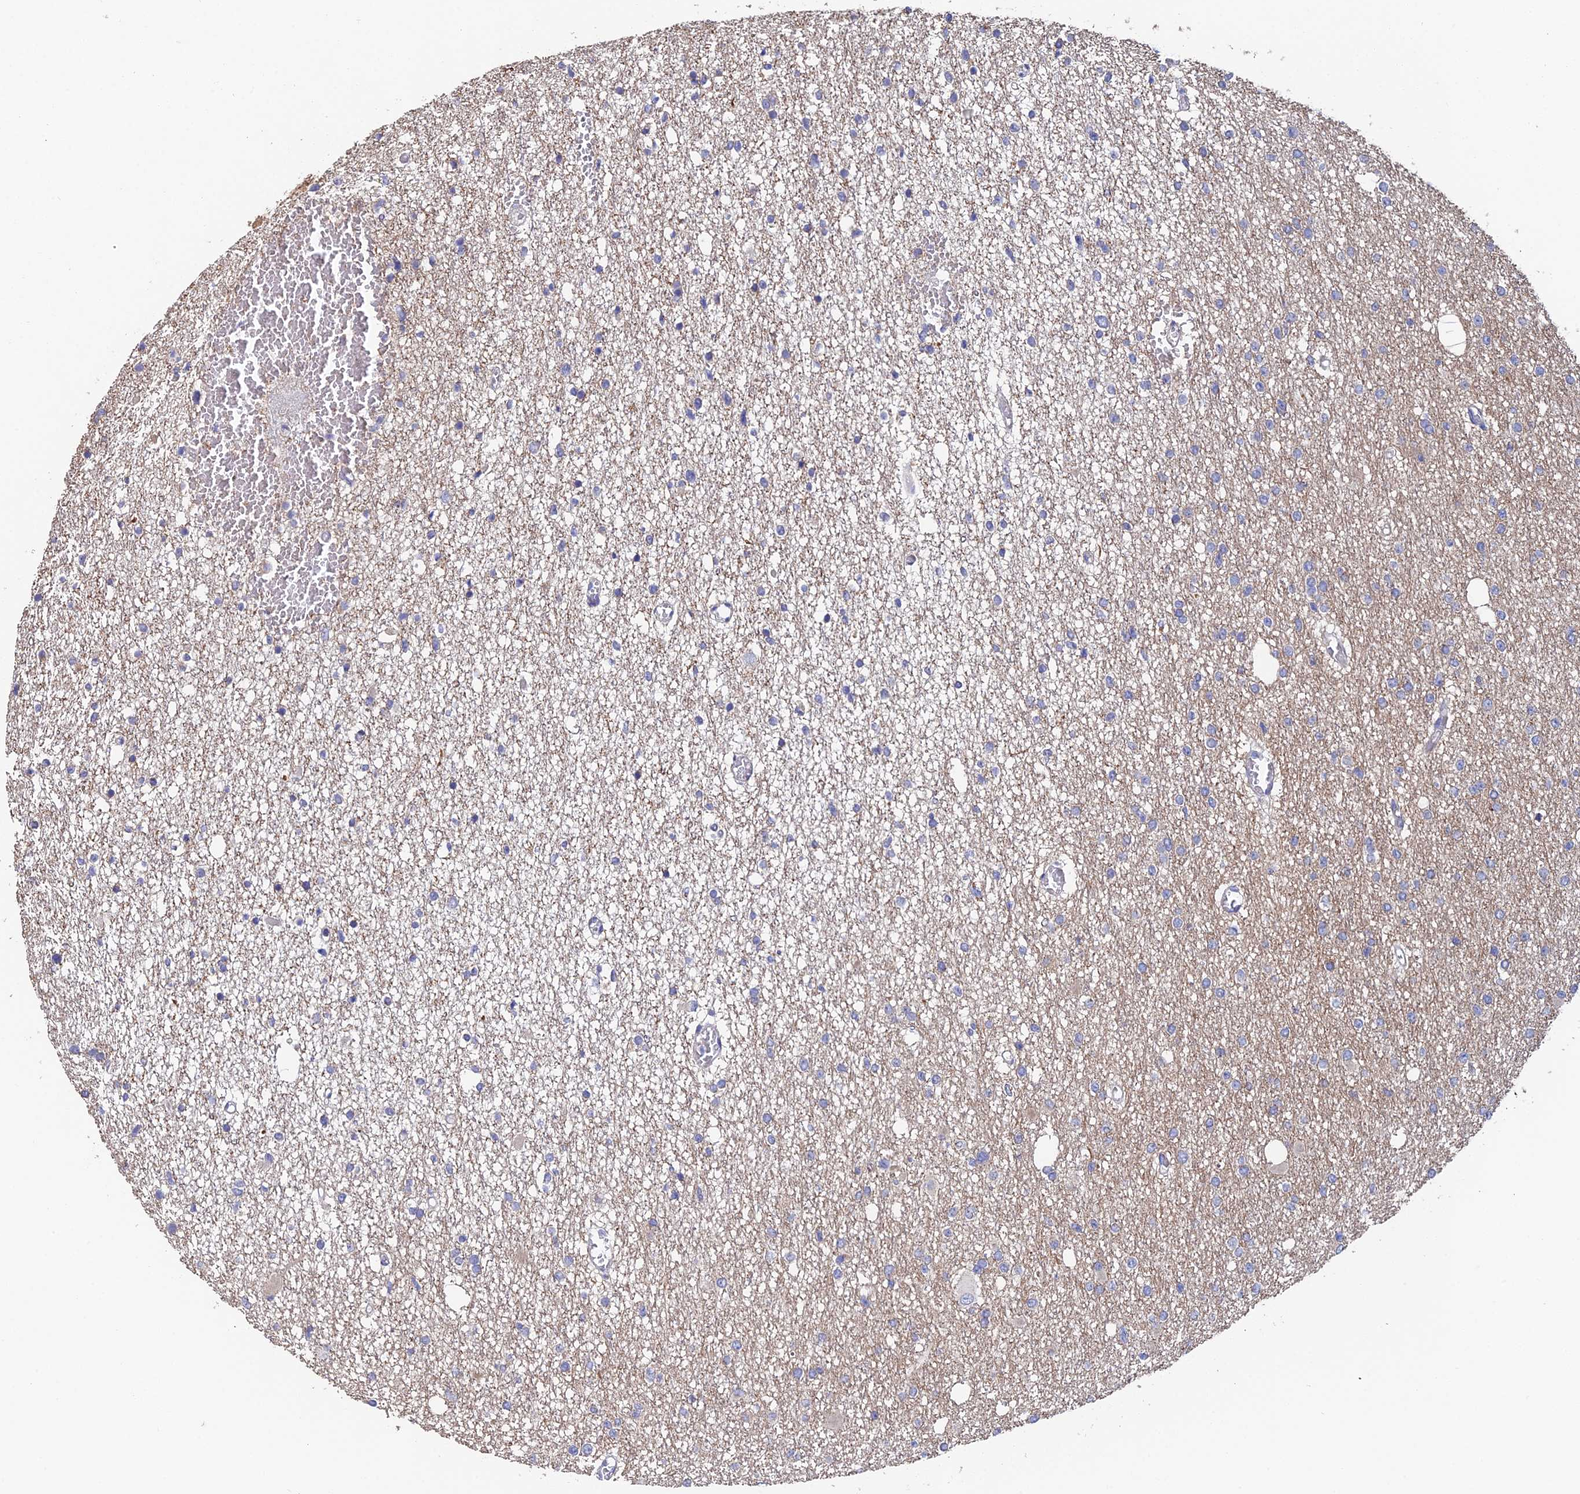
{"staining": {"intensity": "weak", "quantity": "<25%", "location": "cytoplasmic/membranous"}, "tissue": "glioma", "cell_type": "Tumor cells", "image_type": "cancer", "snomed": [{"axis": "morphology", "description": "Glioma, malignant, Low grade"}, {"axis": "topography", "description": "Brain"}], "caption": "Tumor cells are negative for brown protein staining in glioma. (IHC, brightfield microscopy, high magnification).", "gene": "ECSIT", "patient": {"sex": "female", "age": 22}}